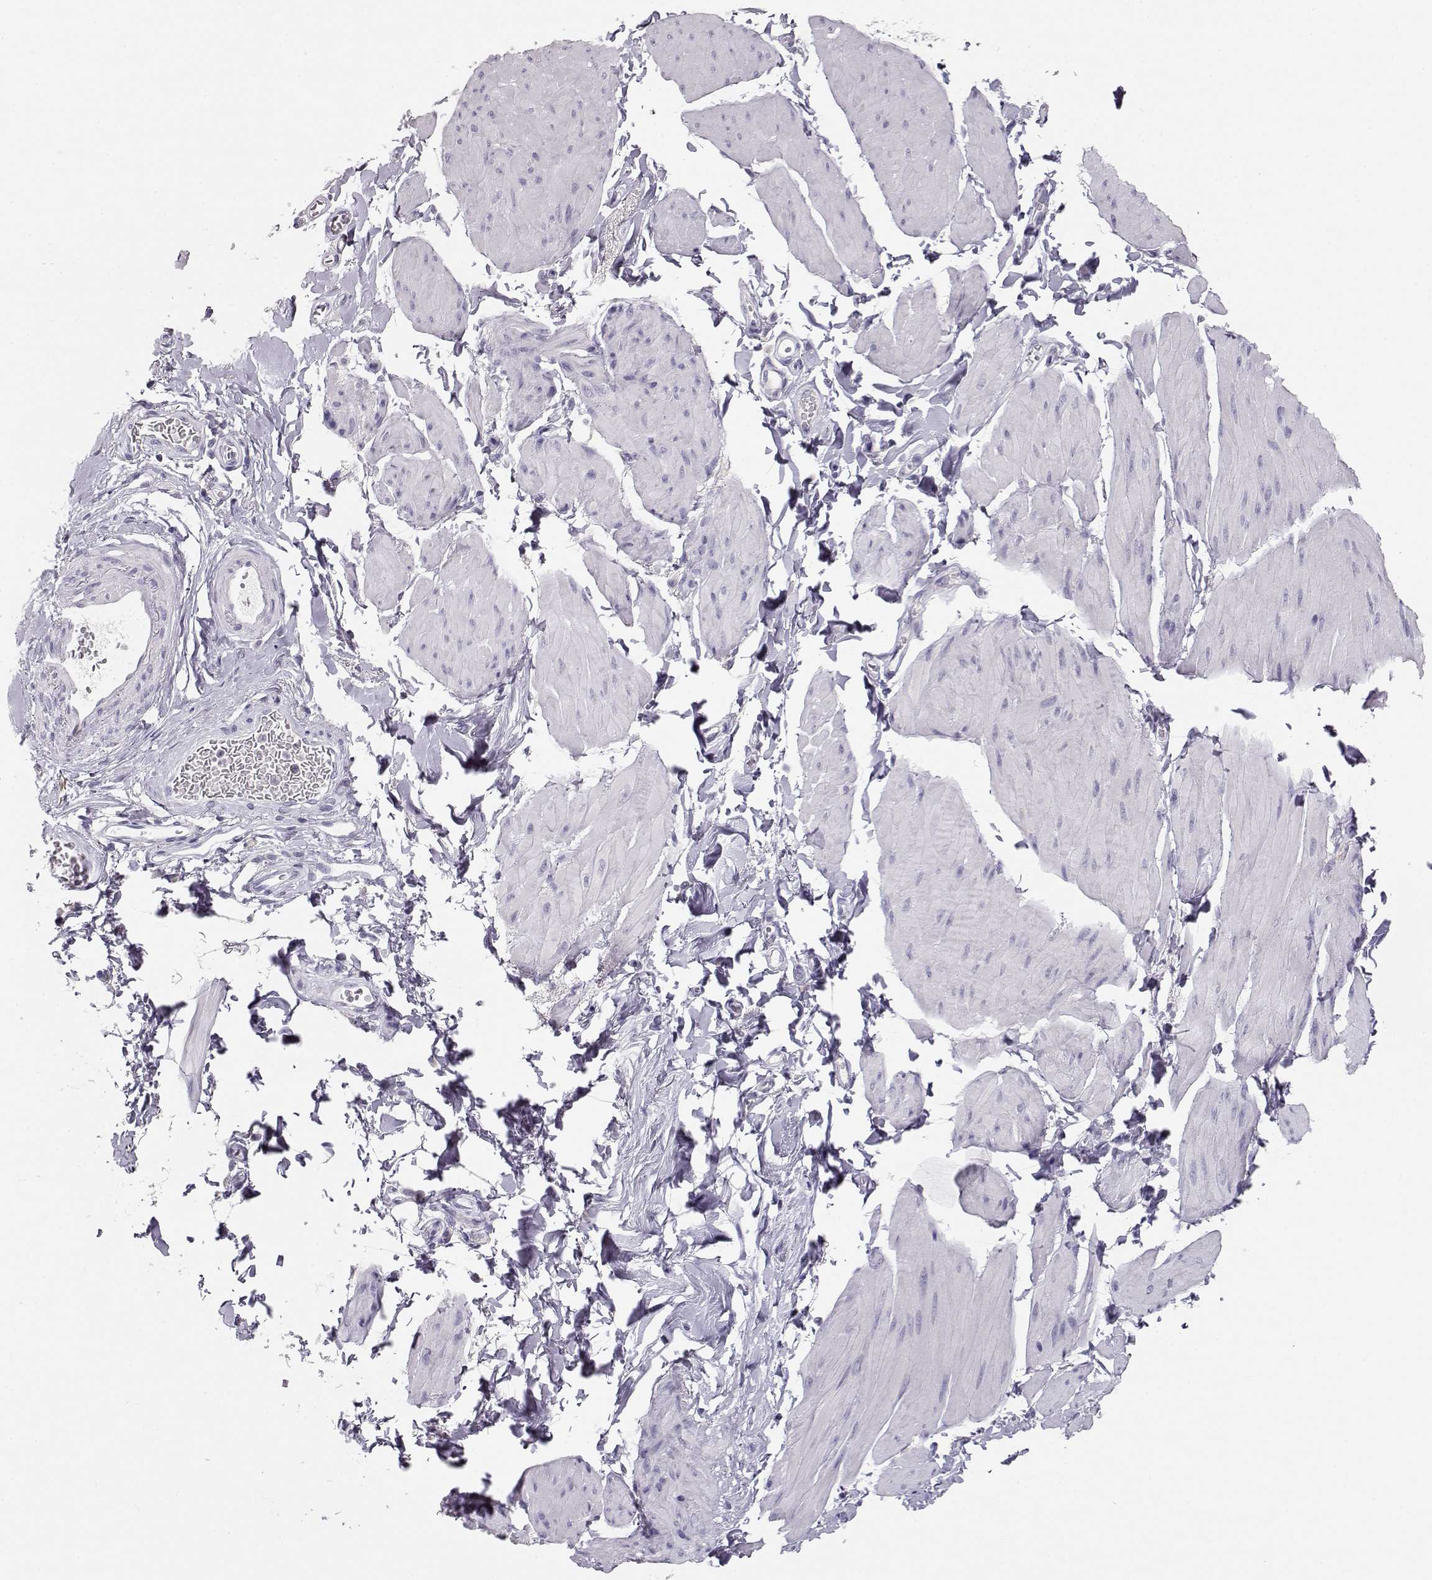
{"staining": {"intensity": "negative", "quantity": "none", "location": "none"}, "tissue": "smooth muscle", "cell_type": "Smooth muscle cells", "image_type": "normal", "snomed": [{"axis": "morphology", "description": "Normal tissue, NOS"}, {"axis": "topography", "description": "Adipose tissue"}, {"axis": "topography", "description": "Smooth muscle"}, {"axis": "topography", "description": "Peripheral nerve tissue"}], "caption": "This is an immunohistochemistry photomicrograph of normal human smooth muscle. There is no positivity in smooth muscle cells.", "gene": "FAM166A", "patient": {"sex": "male", "age": 83}}